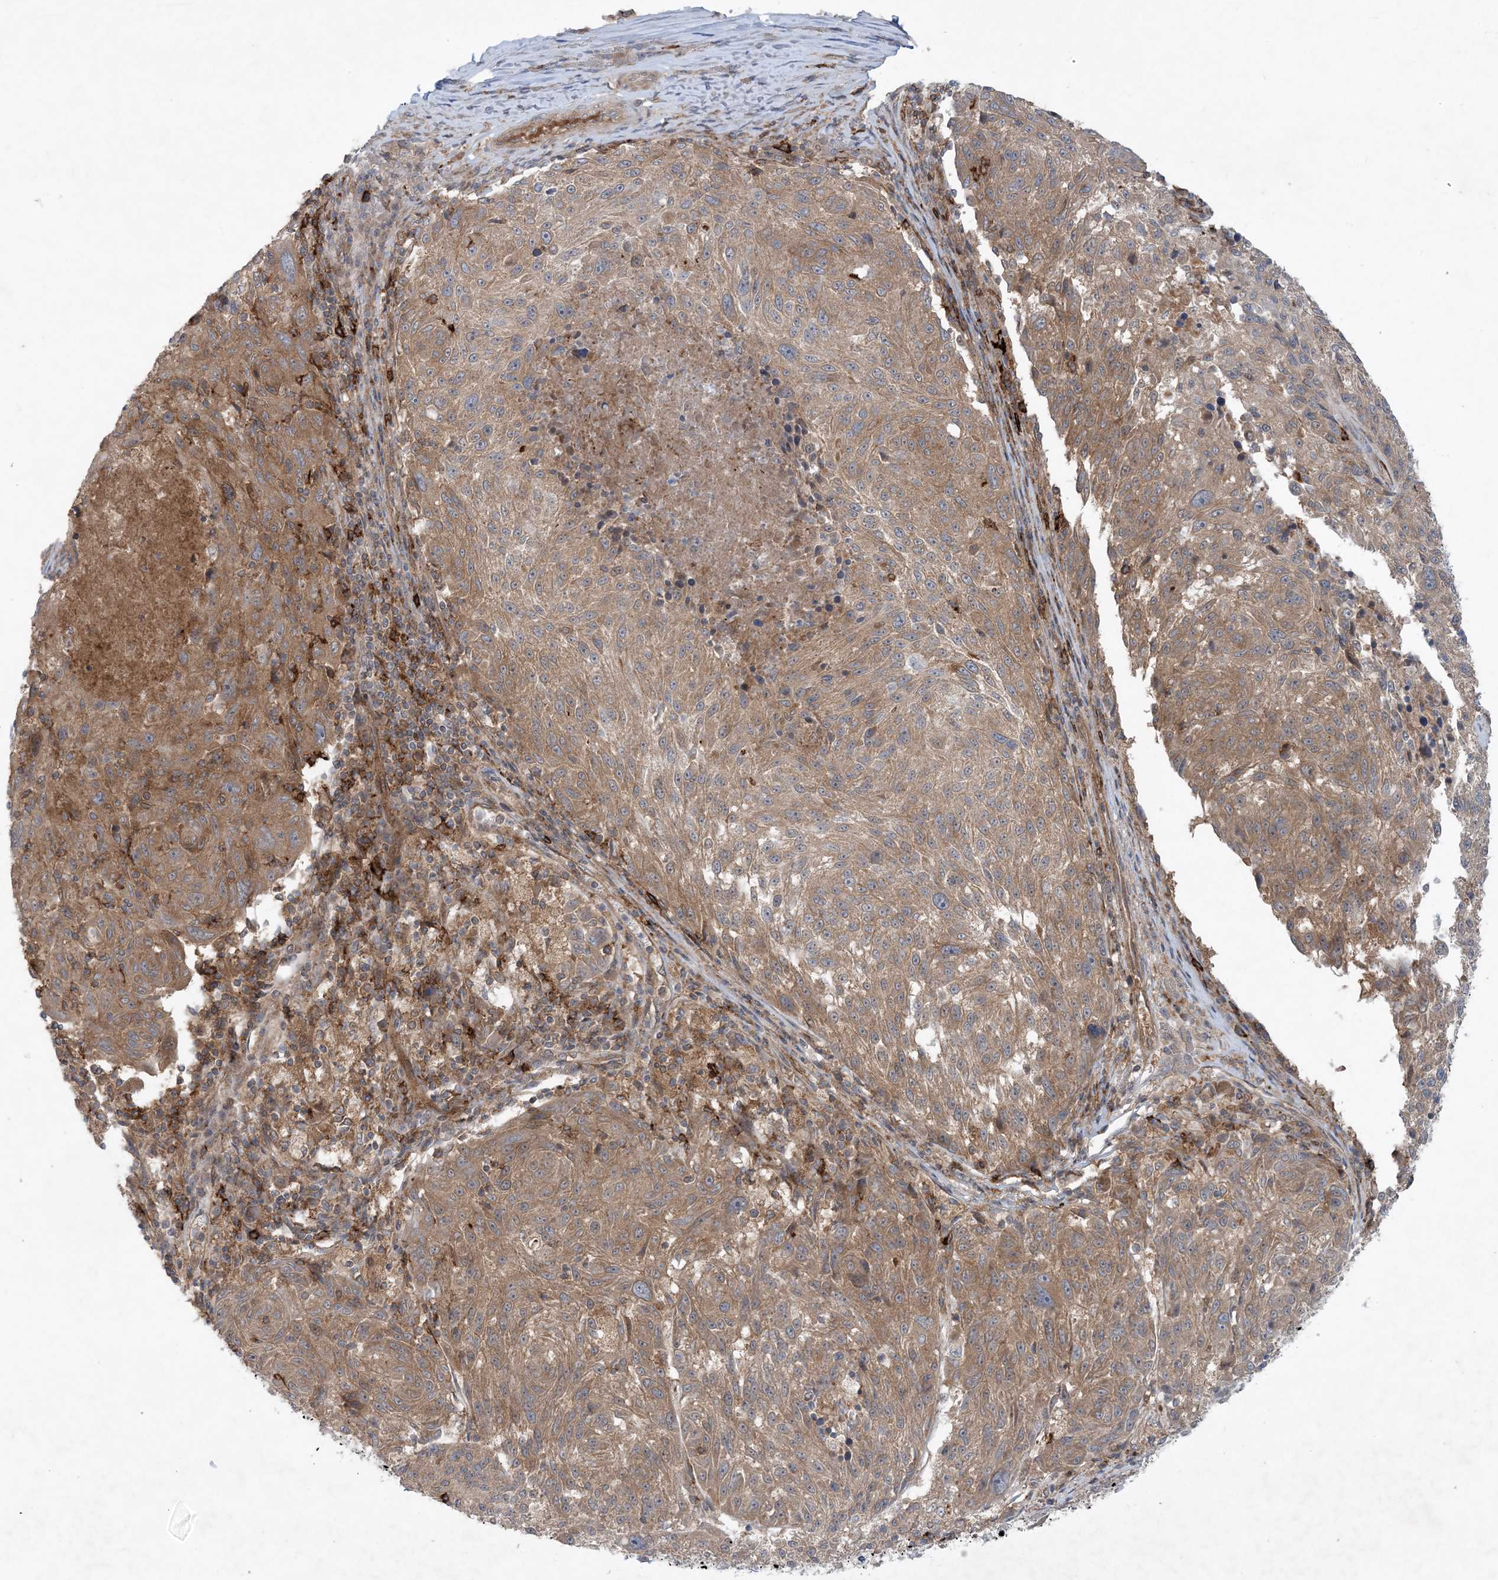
{"staining": {"intensity": "moderate", "quantity": ">75%", "location": "cytoplasmic/membranous"}, "tissue": "melanoma", "cell_type": "Tumor cells", "image_type": "cancer", "snomed": [{"axis": "morphology", "description": "Malignant melanoma, NOS"}, {"axis": "topography", "description": "Skin"}], "caption": "Malignant melanoma tissue demonstrates moderate cytoplasmic/membranous positivity in about >75% of tumor cells (DAB = brown stain, brightfield microscopy at high magnification).", "gene": "STAM2", "patient": {"sex": "male", "age": 53}}